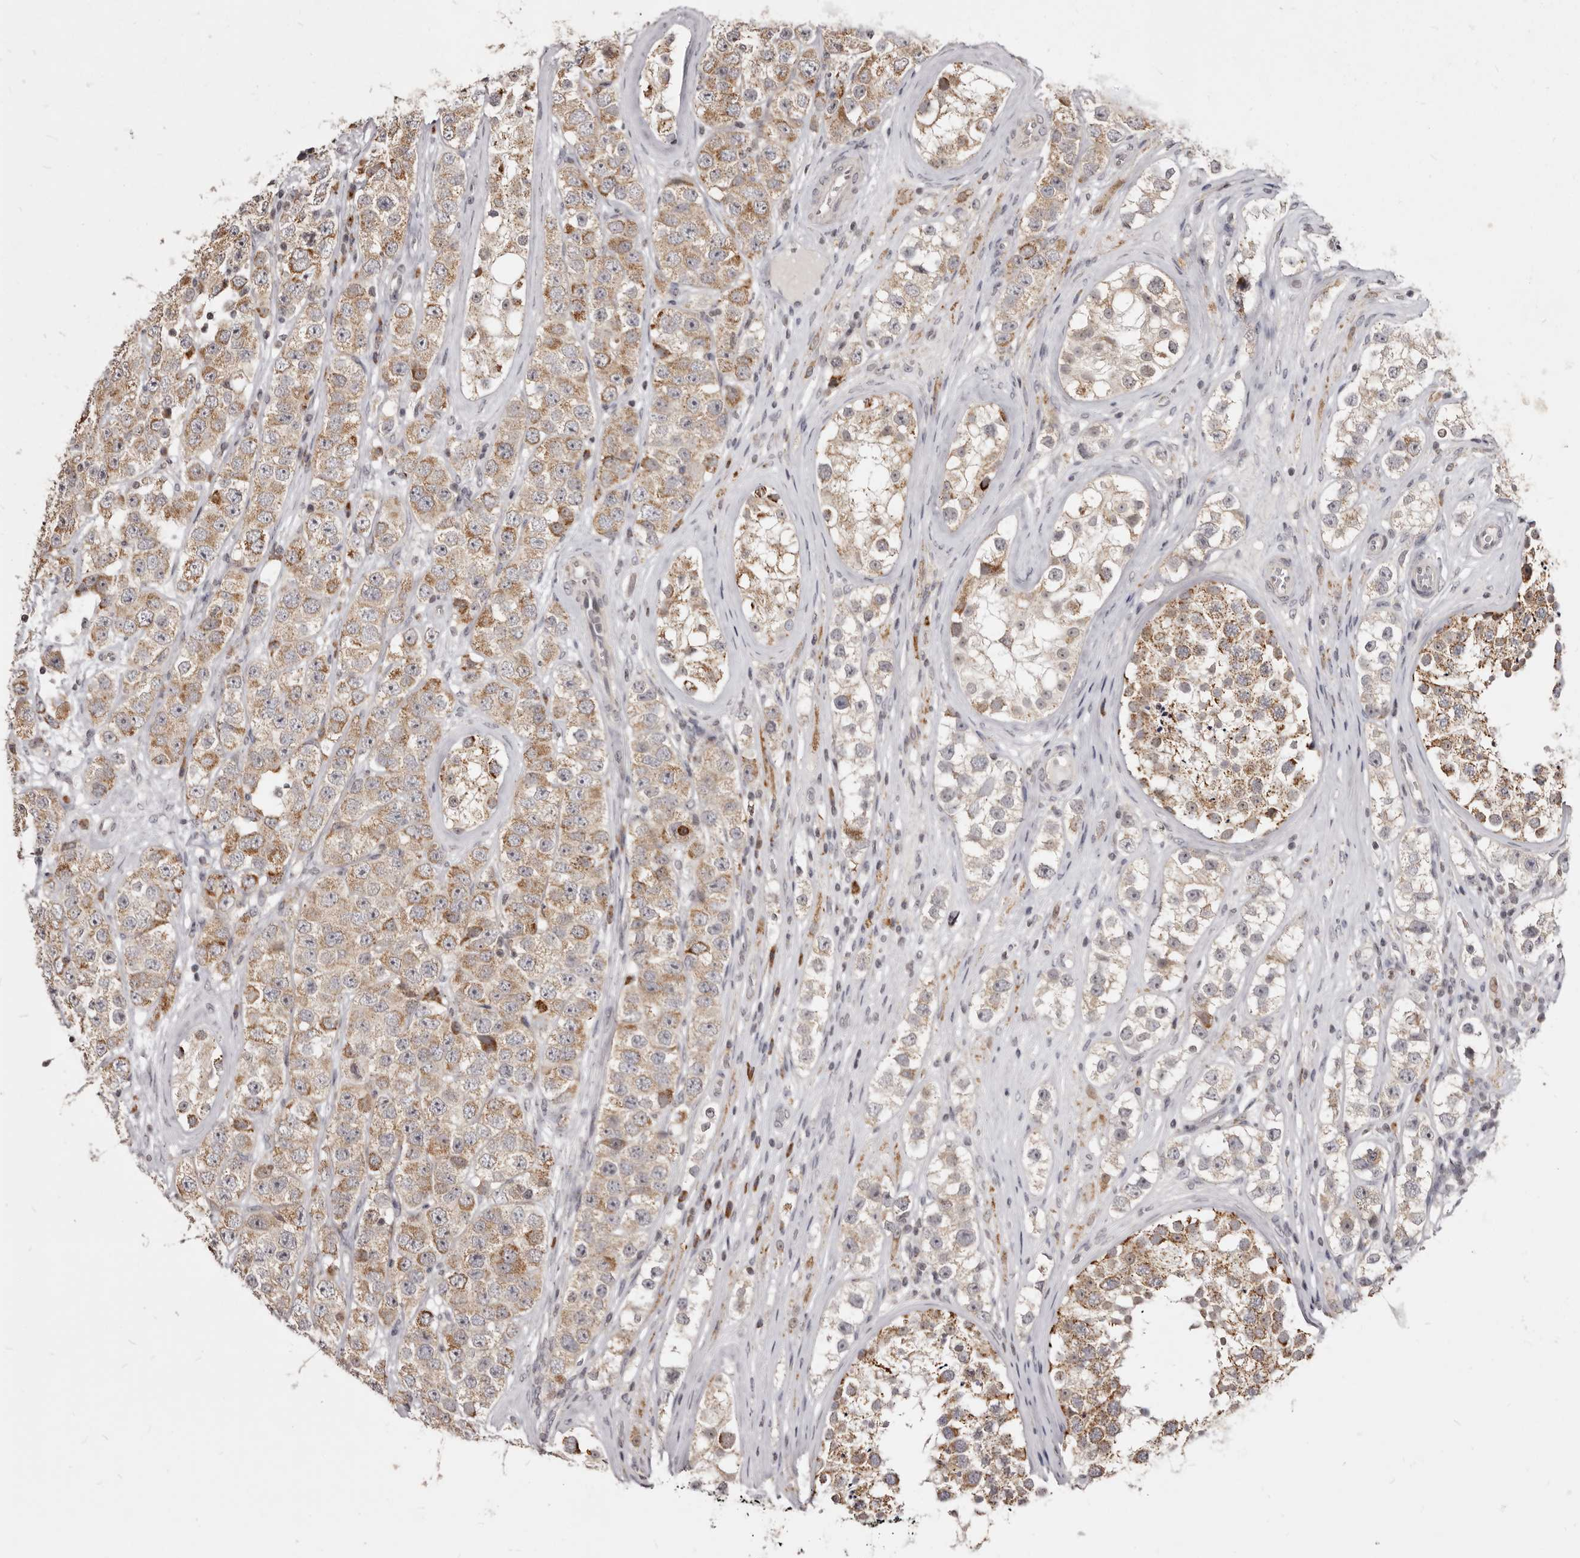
{"staining": {"intensity": "weak", "quantity": ">75%", "location": "cytoplasmic/membranous"}, "tissue": "testis cancer", "cell_type": "Tumor cells", "image_type": "cancer", "snomed": [{"axis": "morphology", "description": "Seminoma, NOS"}, {"axis": "topography", "description": "Testis"}], "caption": "The histopathology image exhibits a brown stain indicating the presence of a protein in the cytoplasmic/membranous of tumor cells in testis cancer. The staining is performed using DAB (3,3'-diaminobenzidine) brown chromogen to label protein expression. The nuclei are counter-stained blue using hematoxylin.", "gene": "THUMPD1", "patient": {"sex": "male", "age": 28}}